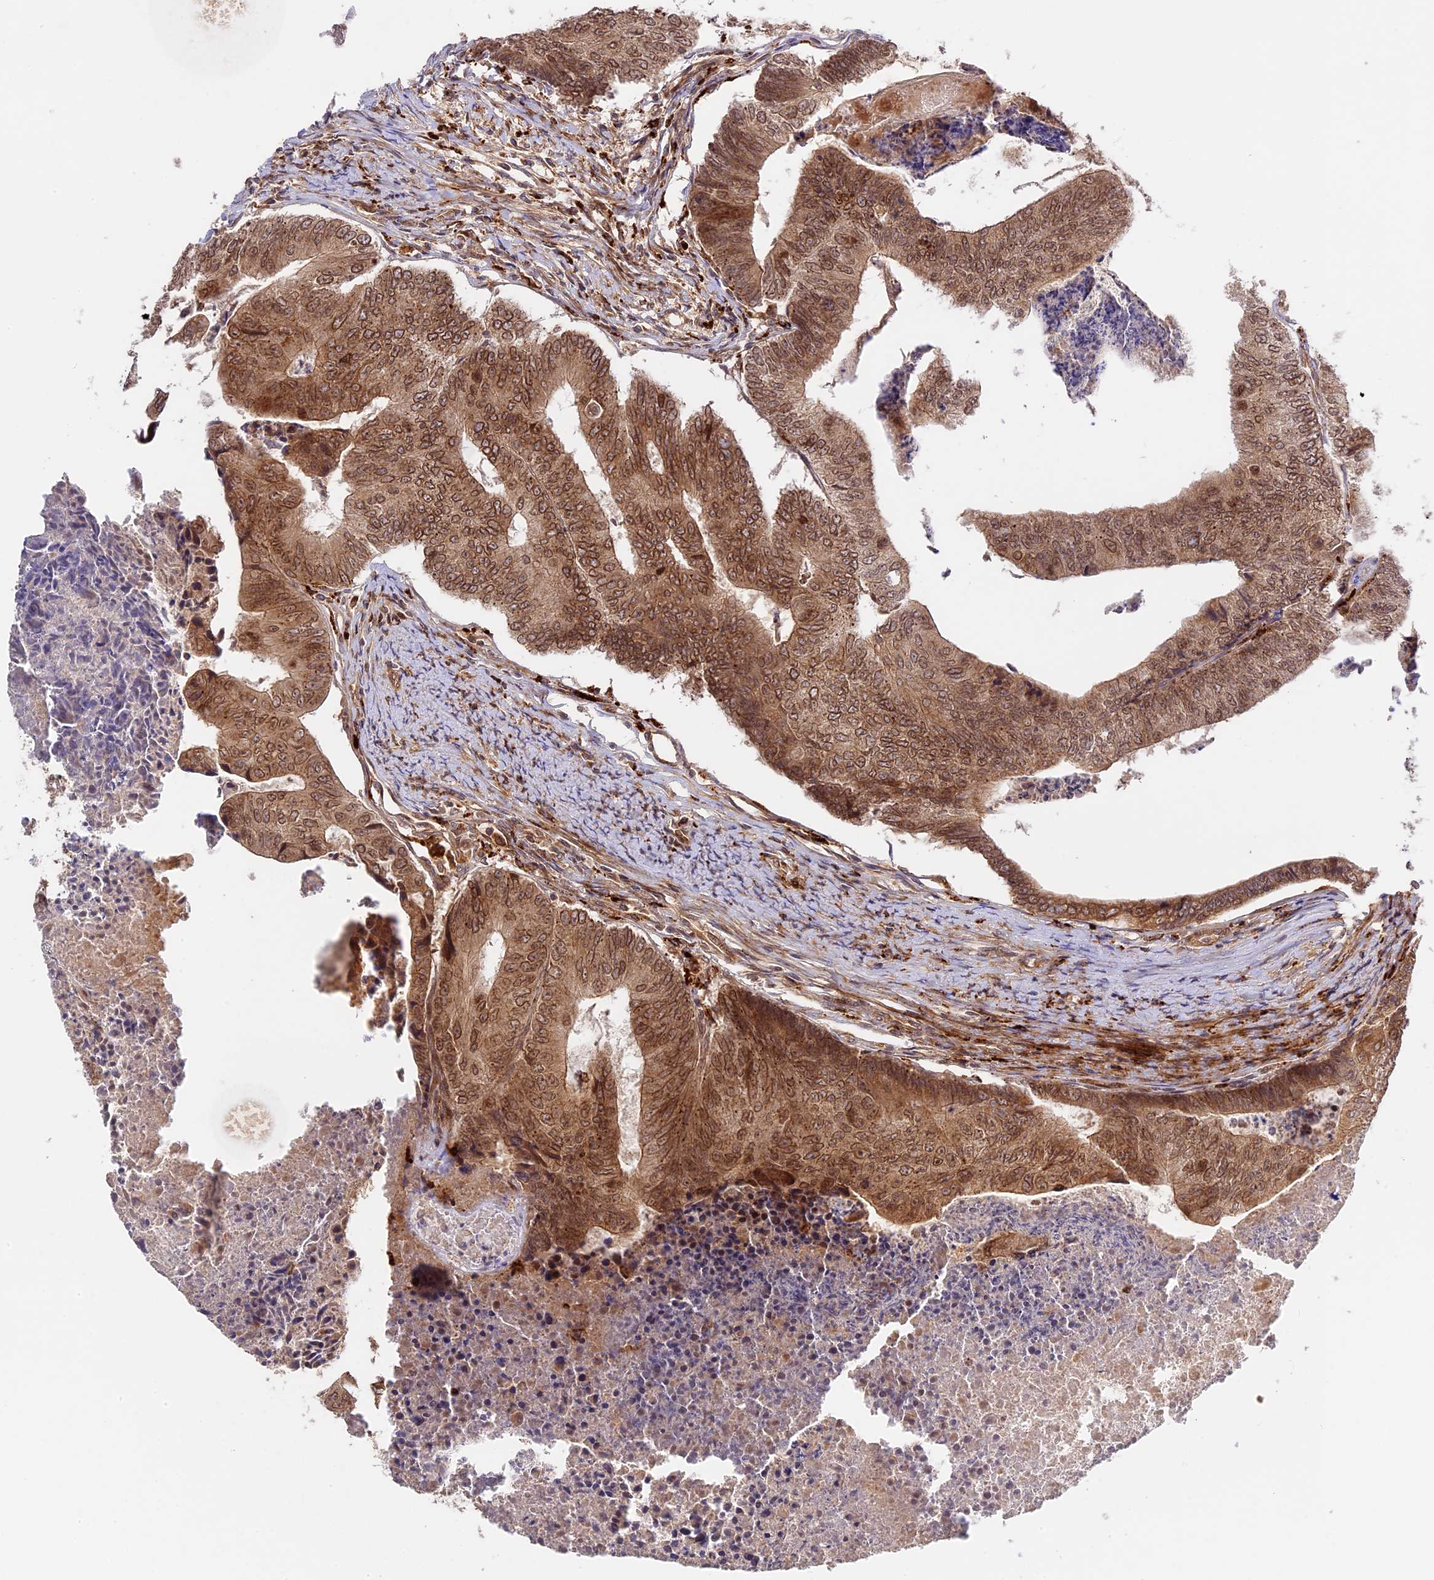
{"staining": {"intensity": "moderate", "quantity": ">75%", "location": "cytoplasmic/membranous,nuclear"}, "tissue": "colorectal cancer", "cell_type": "Tumor cells", "image_type": "cancer", "snomed": [{"axis": "morphology", "description": "Adenocarcinoma, NOS"}, {"axis": "topography", "description": "Colon"}], "caption": "Colorectal adenocarcinoma was stained to show a protein in brown. There is medium levels of moderate cytoplasmic/membranous and nuclear expression in approximately >75% of tumor cells.", "gene": "DGKH", "patient": {"sex": "female", "age": 67}}